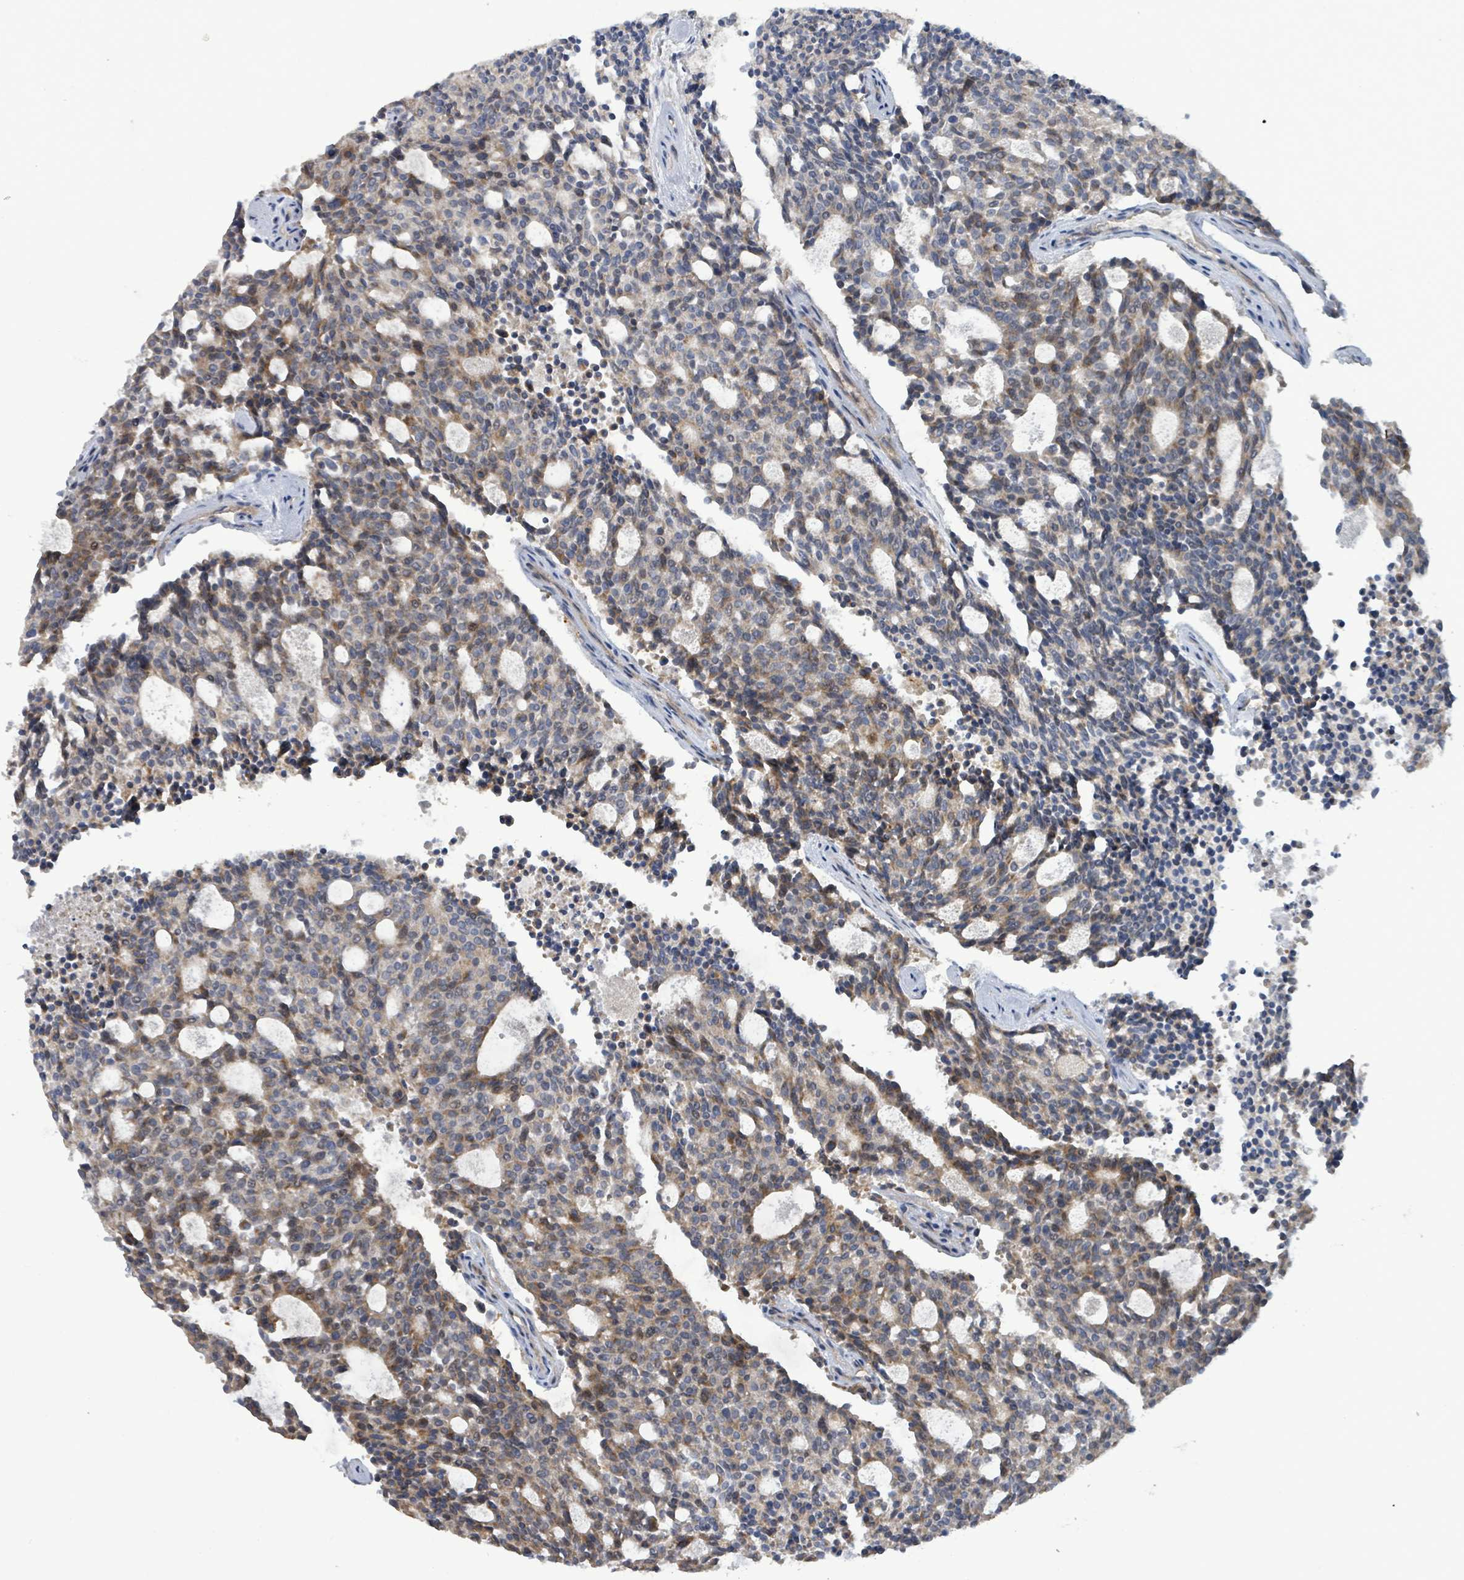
{"staining": {"intensity": "moderate", "quantity": "25%-75%", "location": "cytoplasmic/membranous"}, "tissue": "carcinoid", "cell_type": "Tumor cells", "image_type": "cancer", "snomed": [{"axis": "morphology", "description": "Carcinoid, malignant, NOS"}, {"axis": "topography", "description": "Pancreas"}], "caption": "DAB (3,3'-diaminobenzidine) immunohistochemical staining of malignant carcinoid demonstrates moderate cytoplasmic/membranous protein positivity in approximately 25%-75% of tumor cells.", "gene": "PLAAT1", "patient": {"sex": "female", "age": 54}}